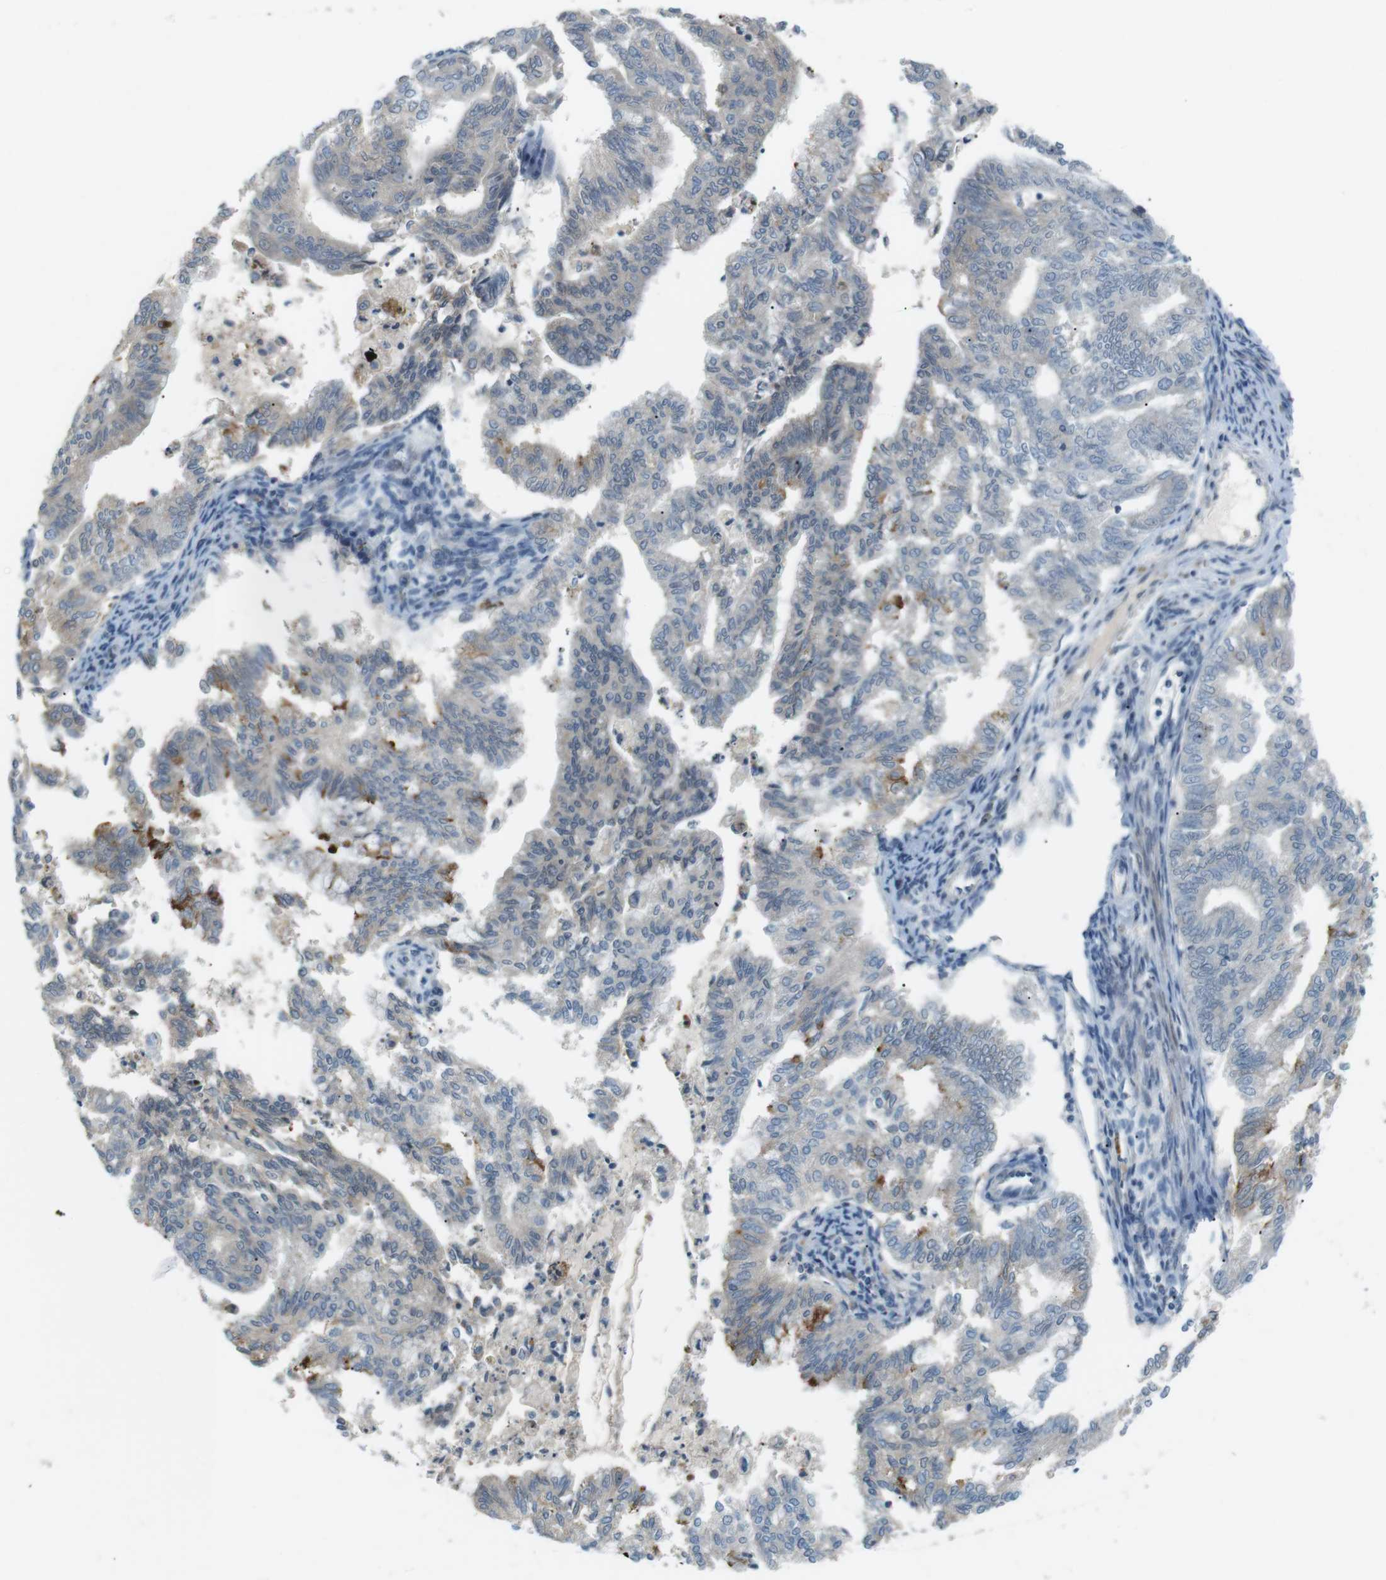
{"staining": {"intensity": "negative", "quantity": "none", "location": "none"}, "tissue": "endometrial cancer", "cell_type": "Tumor cells", "image_type": "cancer", "snomed": [{"axis": "morphology", "description": "Adenocarcinoma, NOS"}, {"axis": "topography", "description": "Endometrium"}], "caption": "Human adenocarcinoma (endometrial) stained for a protein using immunohistochemistry shows no positivity in tumor cells.", "gene": "RTN3", "patient": {"sex": "female", "age": 79}}